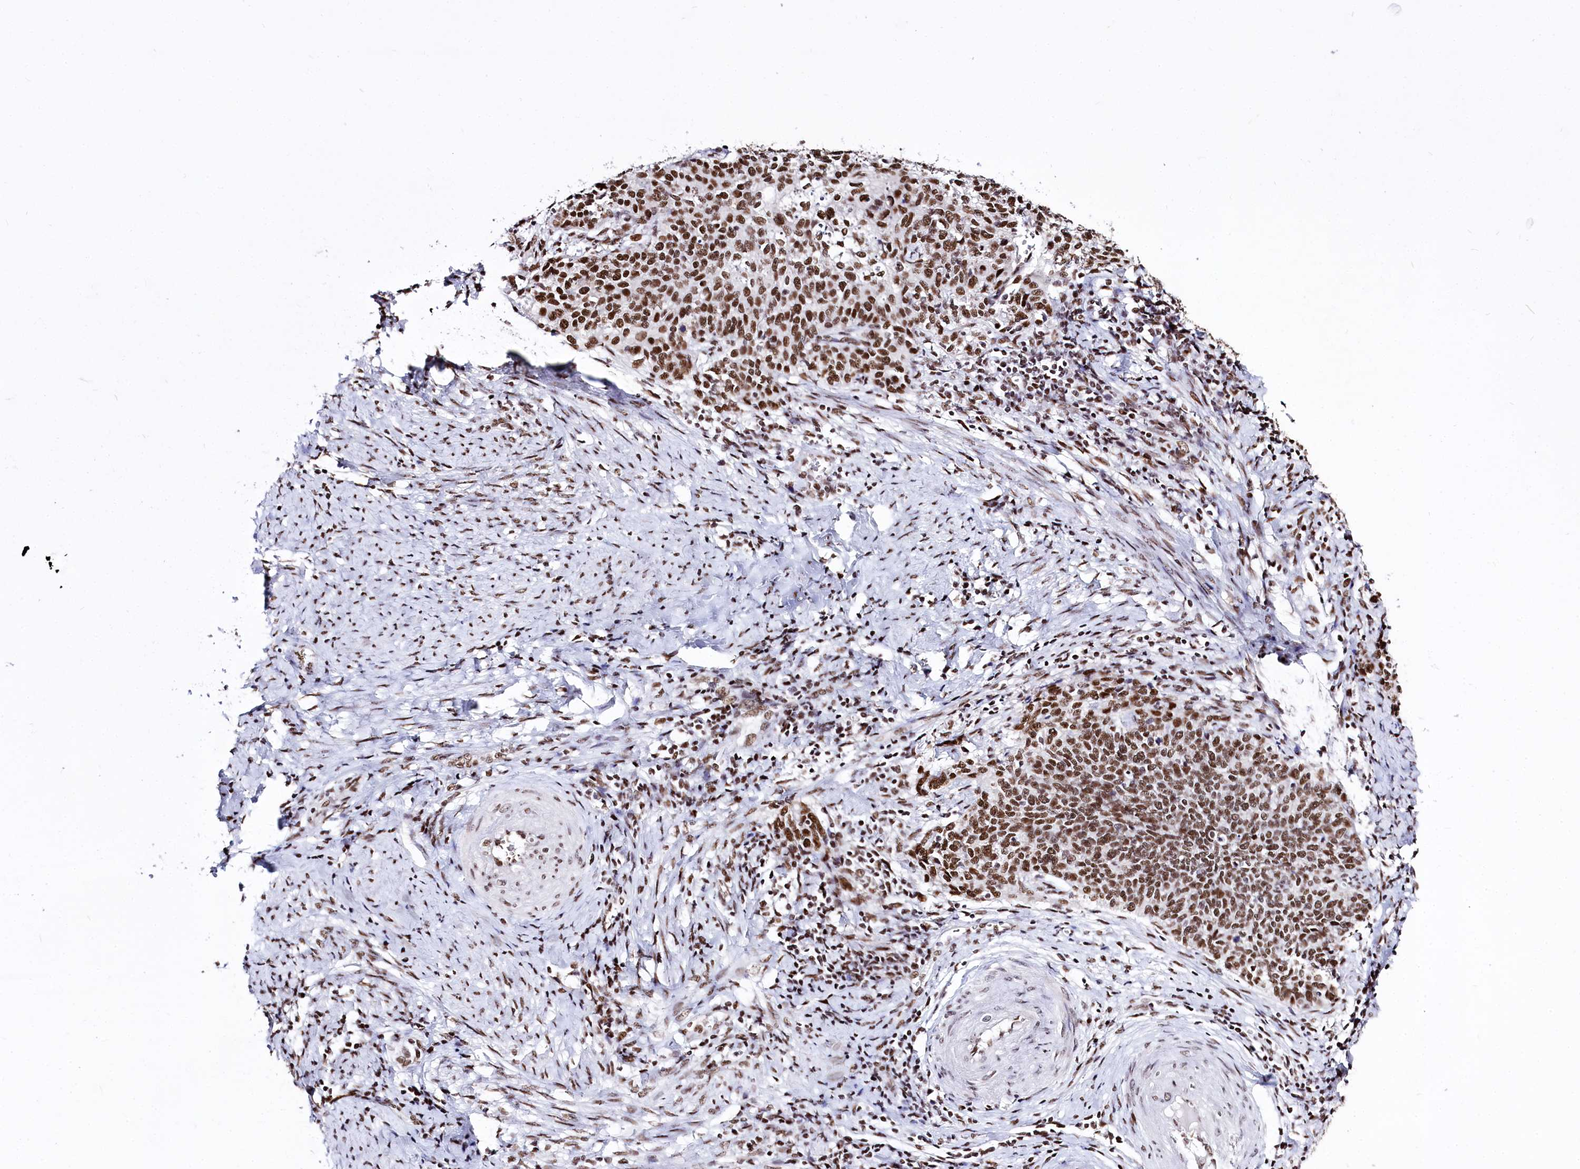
{"staining": {"intensity": "strong", "quantity": ">75%", "location": "nuclear"}, "tissue": "cervical cancer", "cell_type": "Tumor cells", "image_type": "cancer", "snomed": [{"axis": "morphology", "description": "Squamous cell carcinoma, NOS"}, {"axis": "topography", "description": "Cervix"}], "caption": "DAB immunohistochemical staining of squamous cell carcinoma (cervical) shows strong nuclear protein expression in approximately >75% of tumor cells.", "gene": "POU4F3", "patient": {"sex": "female", "age": 39}}